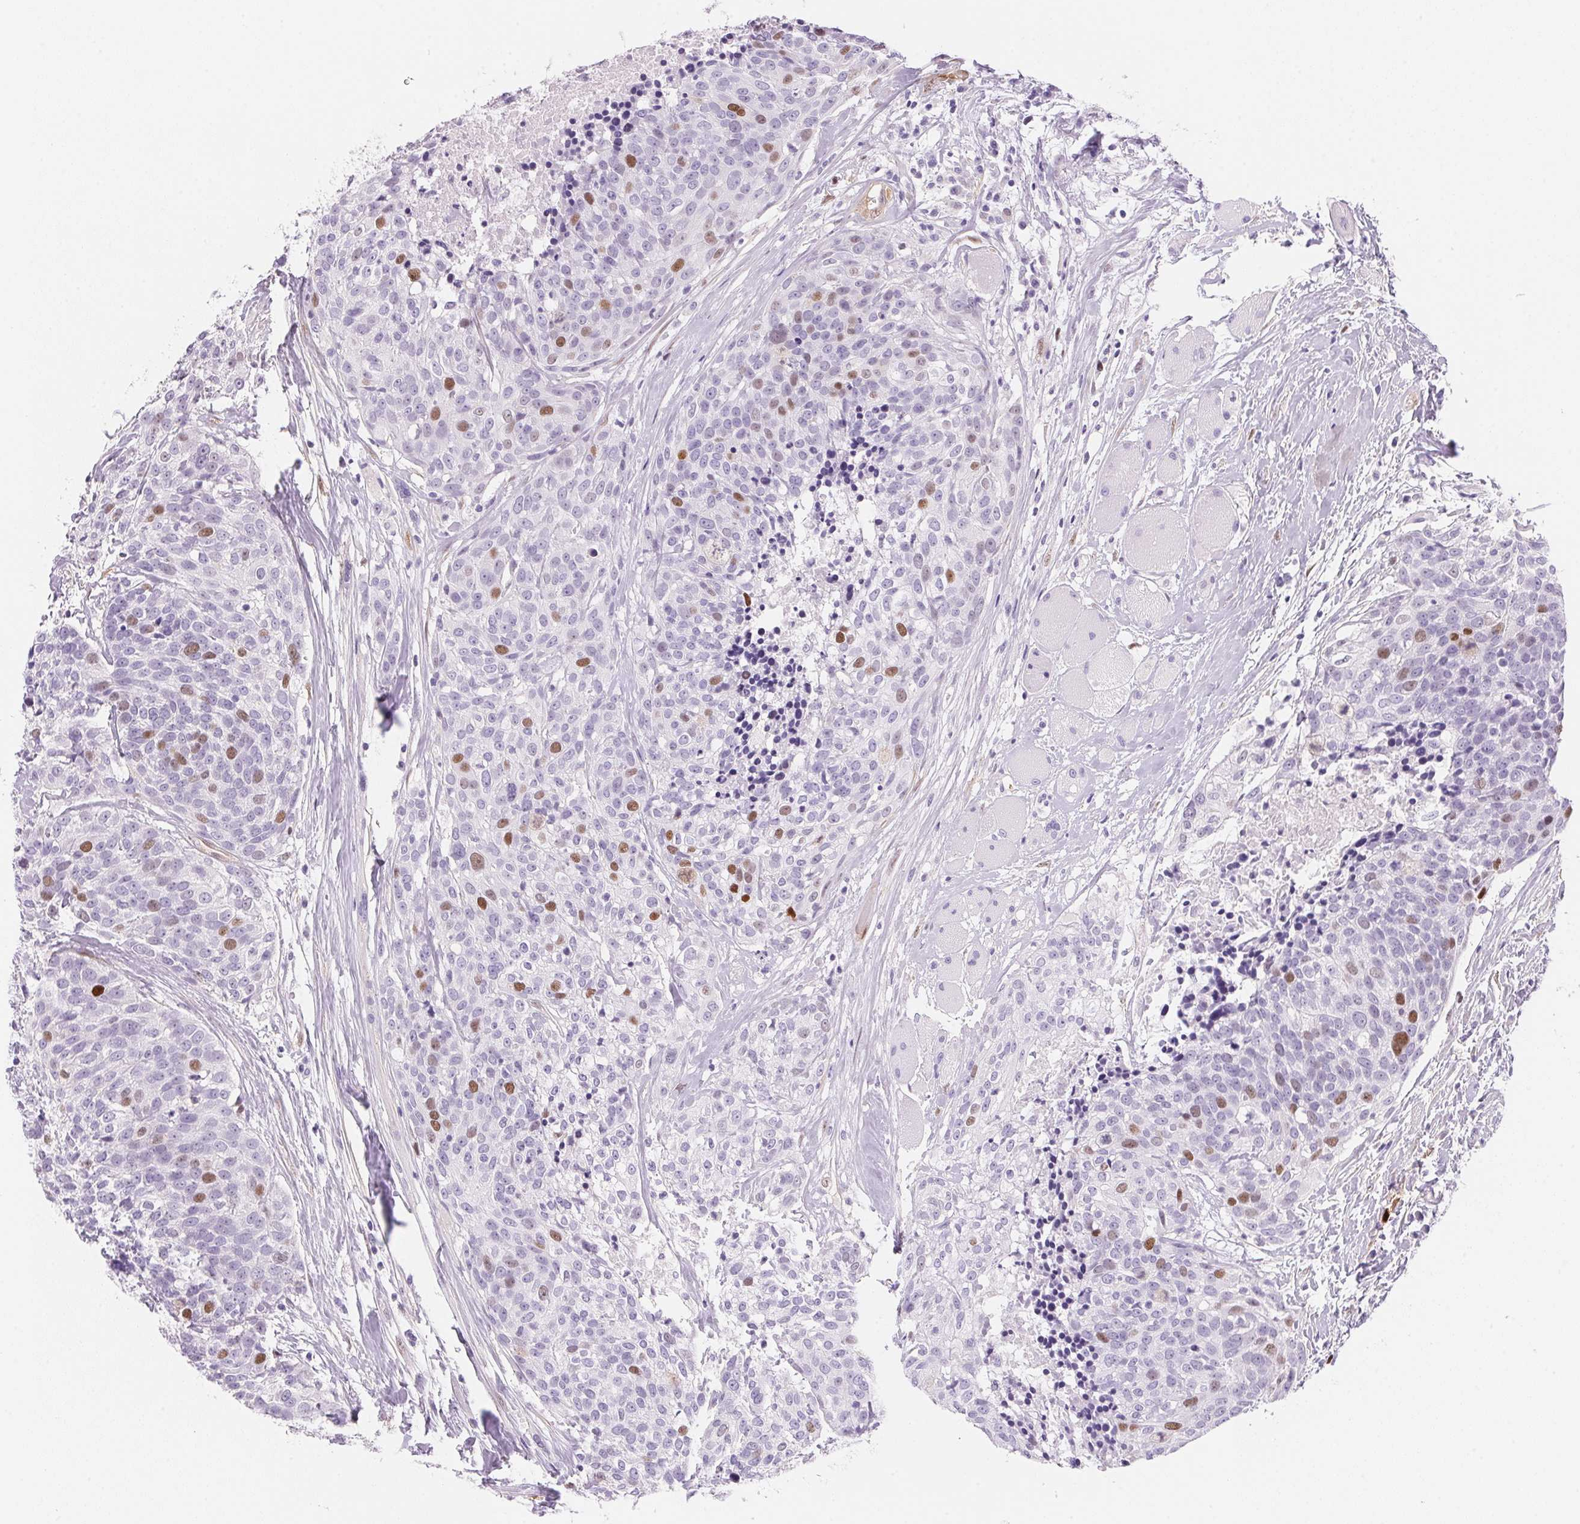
{"staining": {"intensity": "moderate", "quantity": "<25%", "location": "nuclear"}, "tissue": "head and neck cancer", "cell_type": "Tumor cells", "image_type": "cancer", "snomed": [{"axis": "morphology", "description": "Squamous cell carcinoma, NOS"}, {"axis": "topography", "description": "Oral tissue"}, {"axis": "topography", "description": "Head-Neck"}], "caption": "Head and neck cancer stained with DAB (3,3'-diaminobenzidine) immunohistochemistry (IHC) reveals low levels of moderate nuclear positivity in approximately <25% of tumor cells.", "gene": "SMTN", "patient": {"sex": "male", "age": 64}}